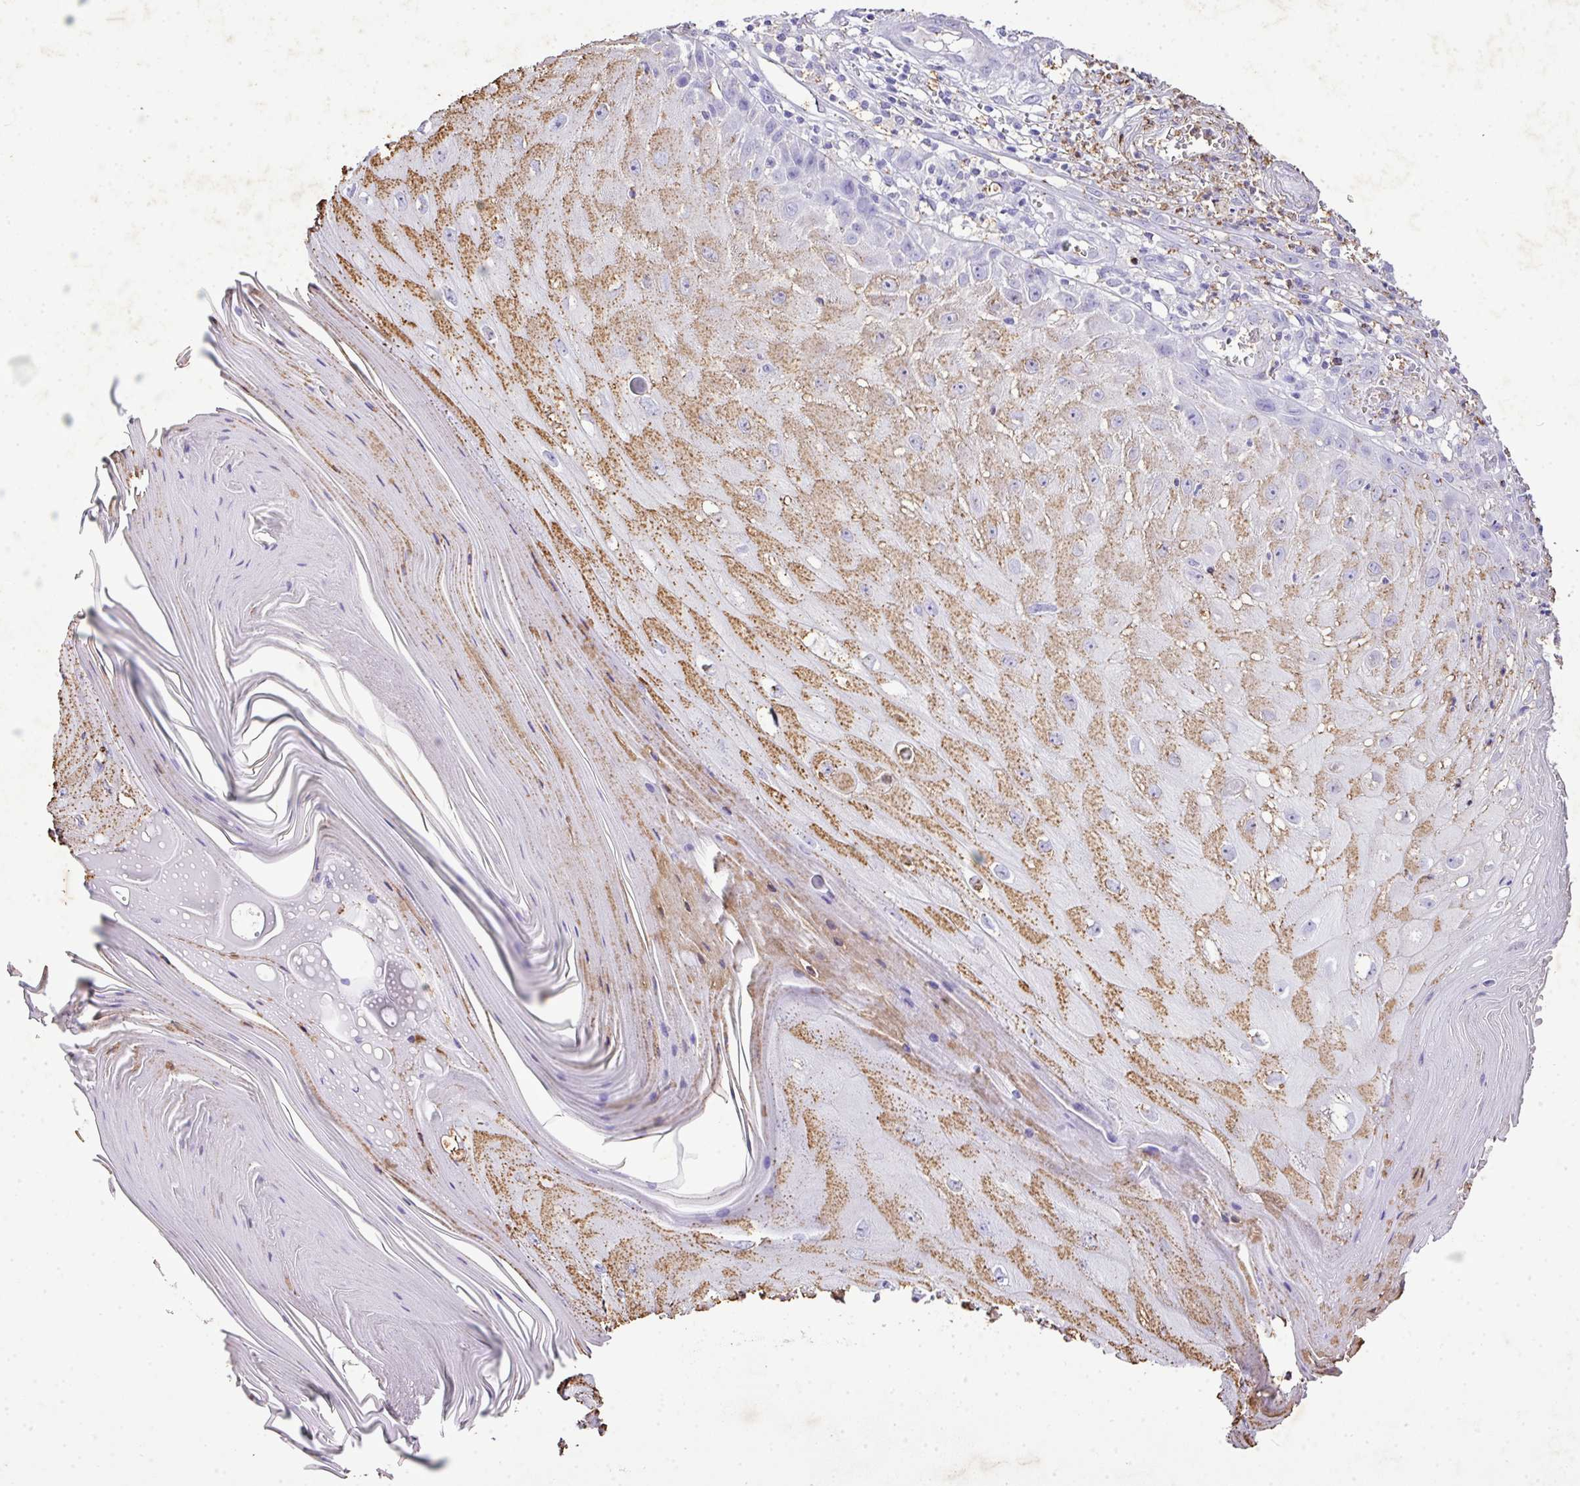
{"staining": {"intensity": "negative", "quantity": "none", "location": "none"}, "tissue": "skin cancer", "cell_type": "Tumor cells", "image_type": "cancer", "snomed": [{"axis": "morphology", "description": "Squamous cell carcinoma, NOS"}, {"axis": "topography", "description": "Skin"}], "caption": "High magnification brightfield microscopy of squamous cell carcinoma (skin) stained with DAB (3,3'-diaminobenzidine) (brown) and counterstained with hematoxylin (blue): tumor cells show no significant staining.", "gene": "KCNJ11", "patient": {"sex": "female", "age": 73}}